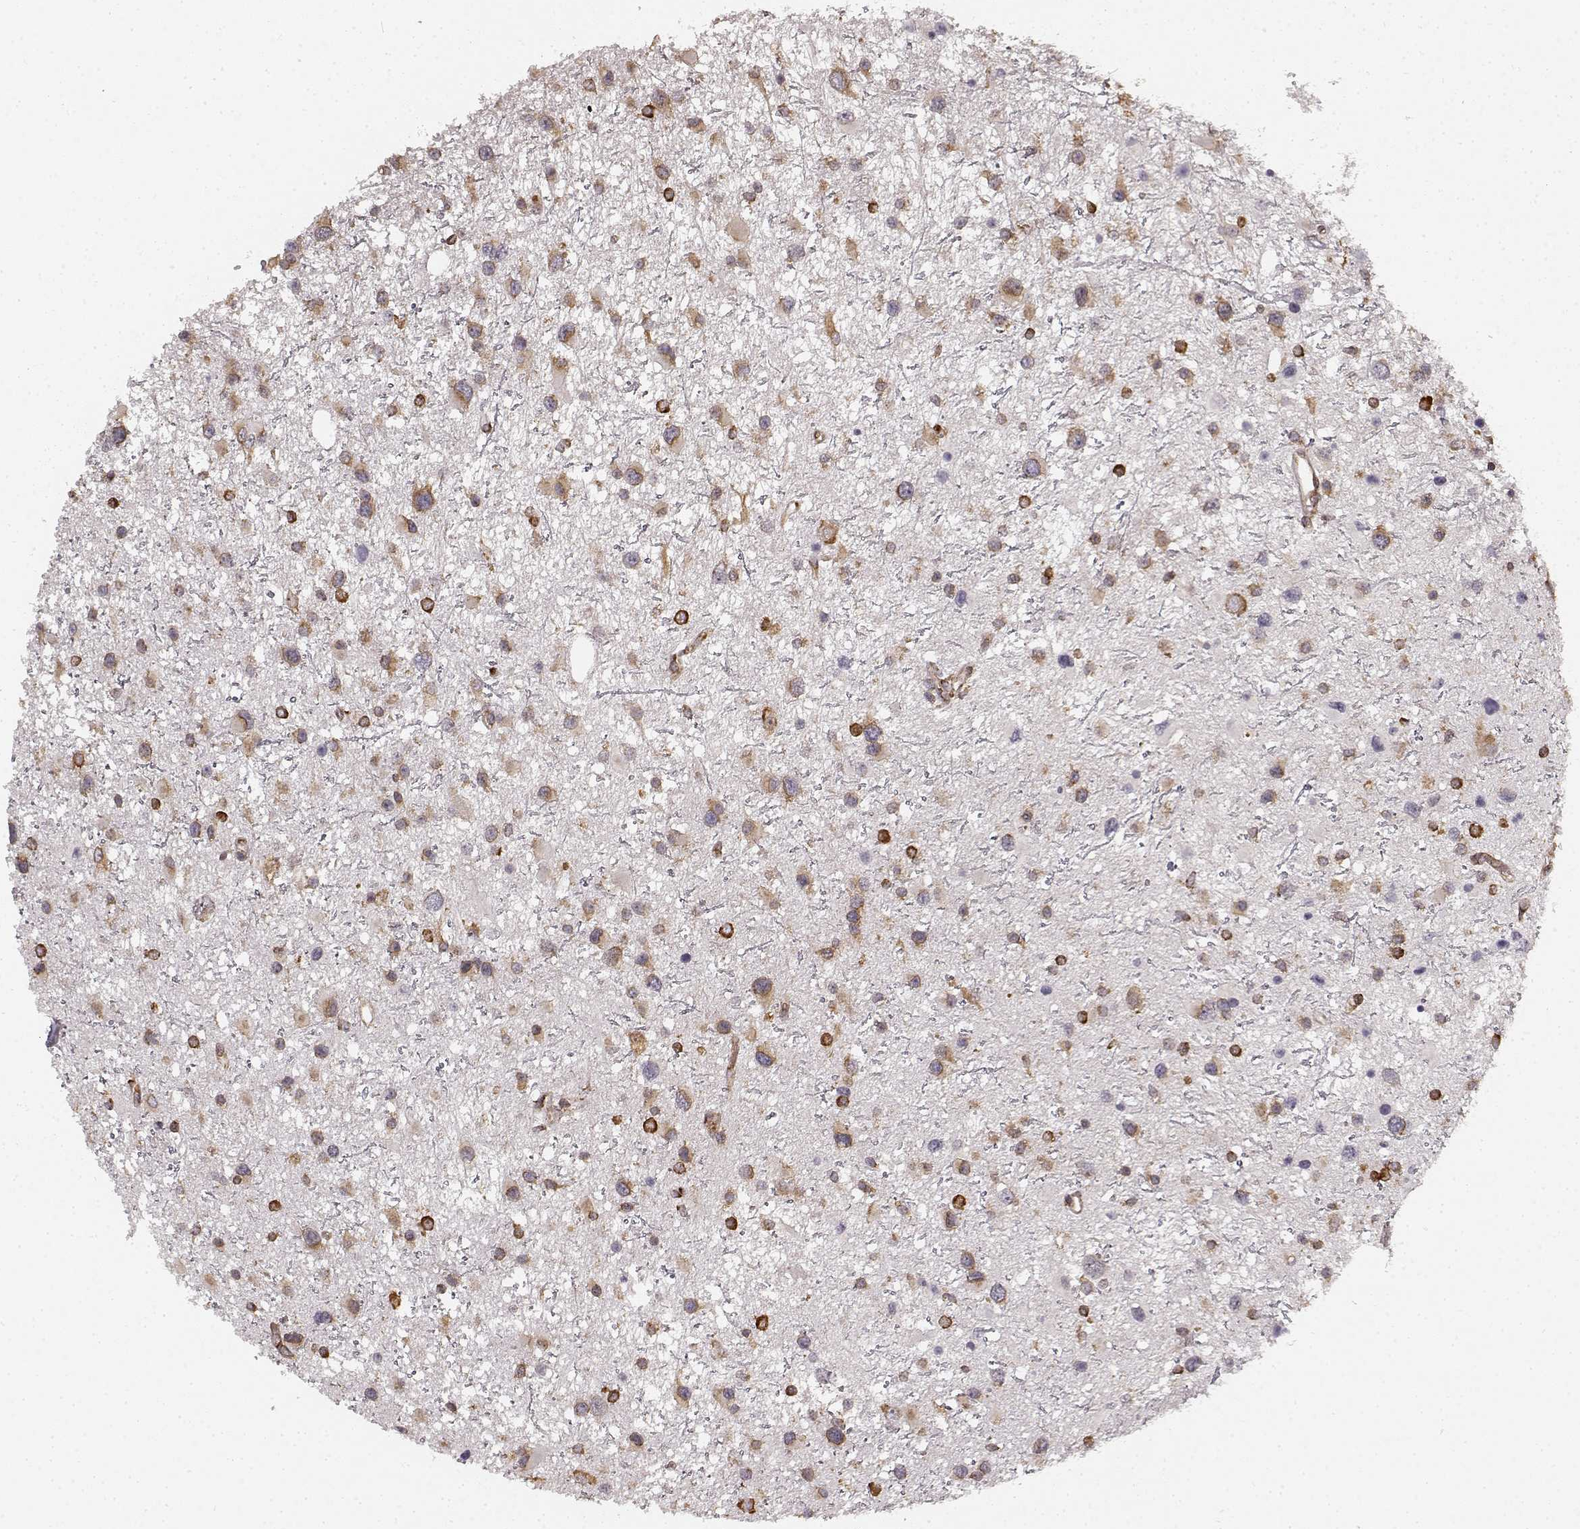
{"staining": {"intensity": "strong", "quantity": "<25%", "location": "cytoplasmic/membranous"}, "tissue": "glioma", "cell_type": "Tumor cells", "image_type": "cancer", "snomed": [{"axis": "morphology", "description": "Glioma, malignant, Low grade"}, {"axis": "topography", "description": "Brain"}], "caption": "Immunohistochemistry image of neoplastic tissue: human glioma stained using immunohistochemistry shows medium levels of strong protein expression localized specifically in the cytoplasmic/membranous of tumor cells, appearing as a cytoplasmic/membranous brown color.", "gene": "TMEM14A", "patient": {"sex": "female", "age": 32}}